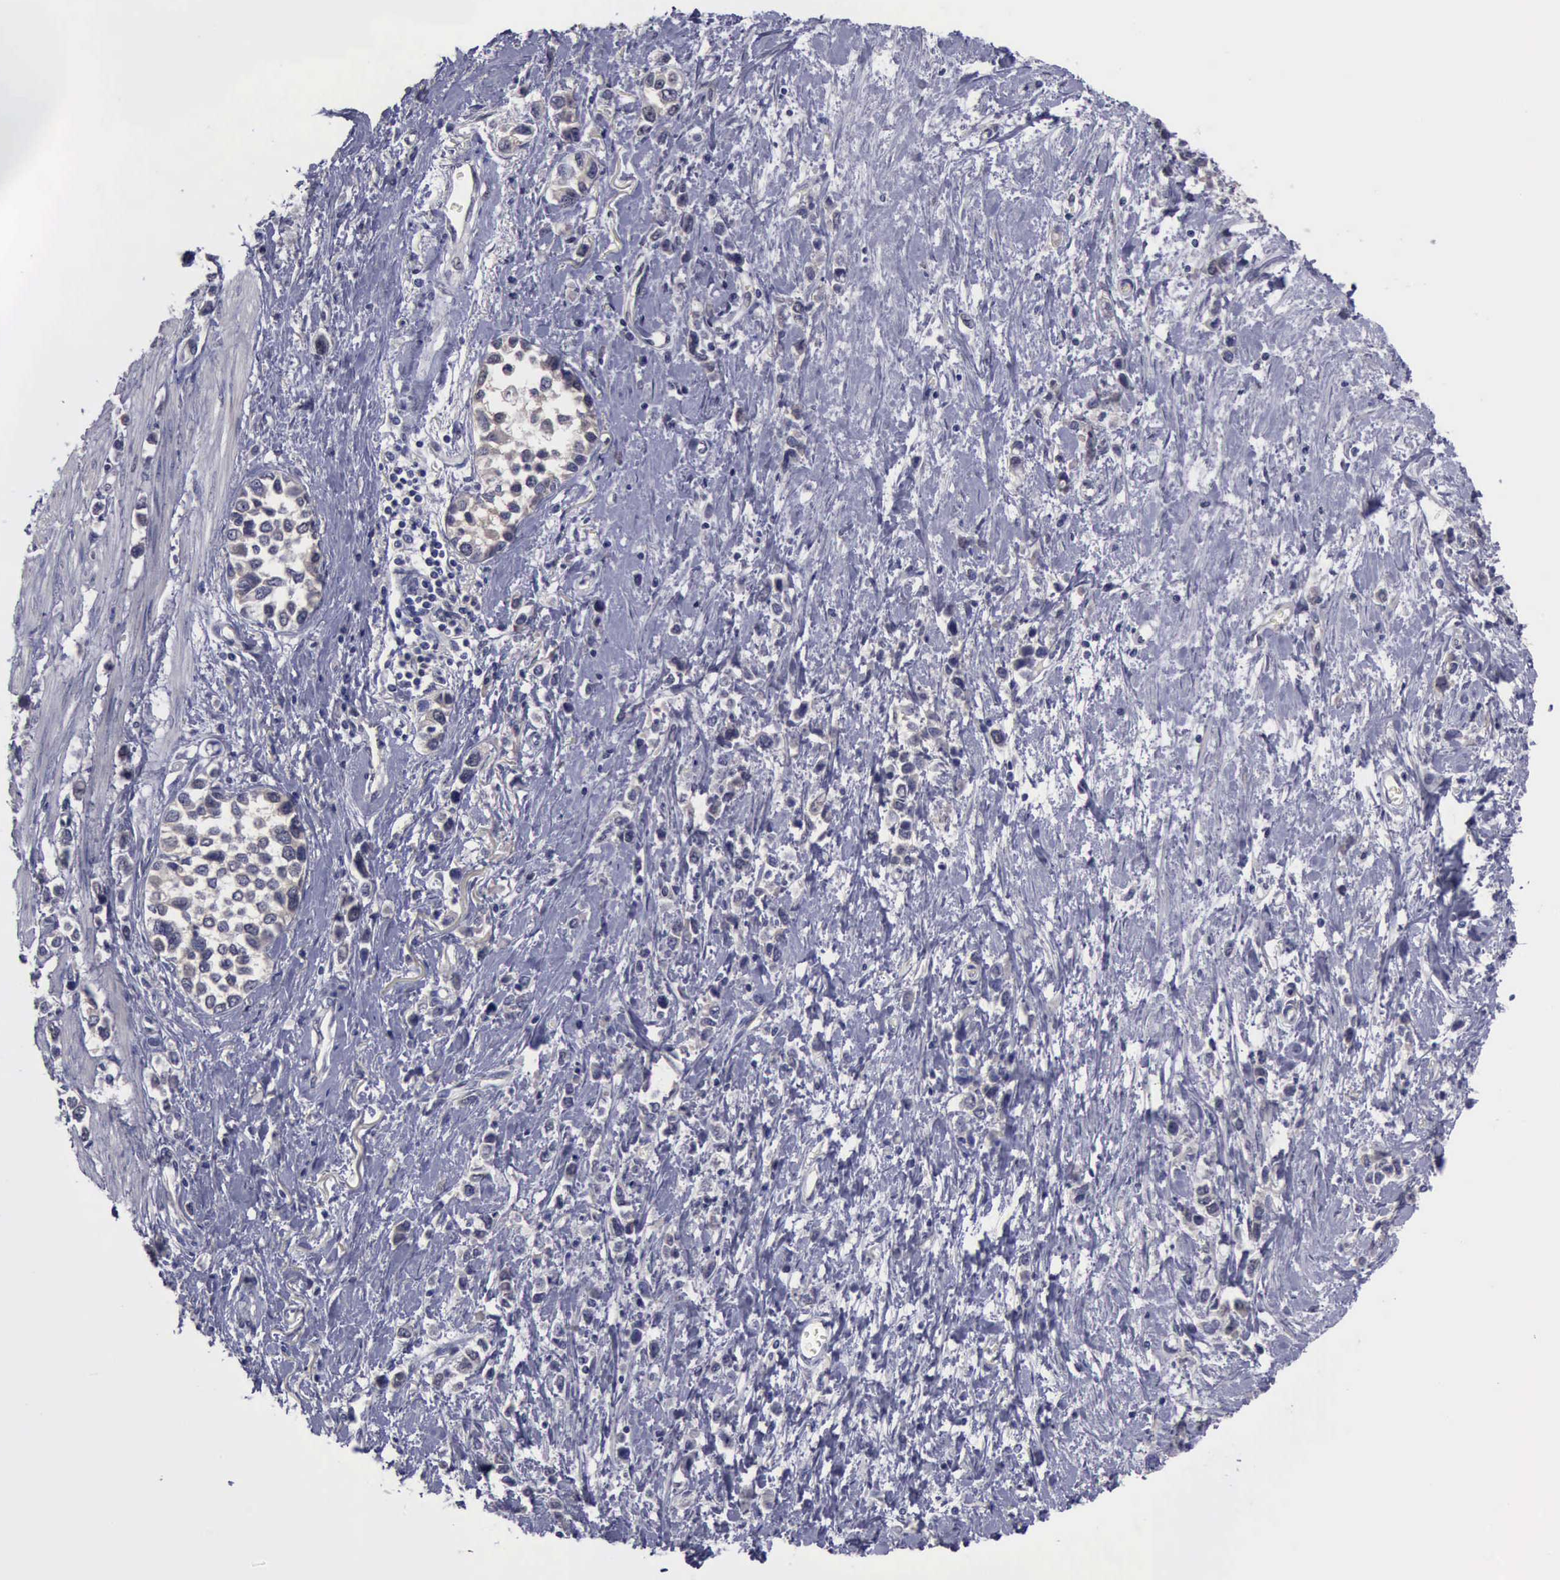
{"staining": {"intensity": "negative", "quantity": "none", "location": "none"}, "tissue": "stomach cancer", "cell_type": "Tumor cells", "image_type": "cancer", "snomed": [{"axis": "morphology", "description": "Adenocarcinoma, NOS"}, {"axis": "topography", "description": "Stomach, upper"}], "caption": "Tumor cells are negative for brown protein staining in stomach cancer (adenocarcinoma).", "gene": "PHKA1", "patient": {"sex": "male", "age": 76}}